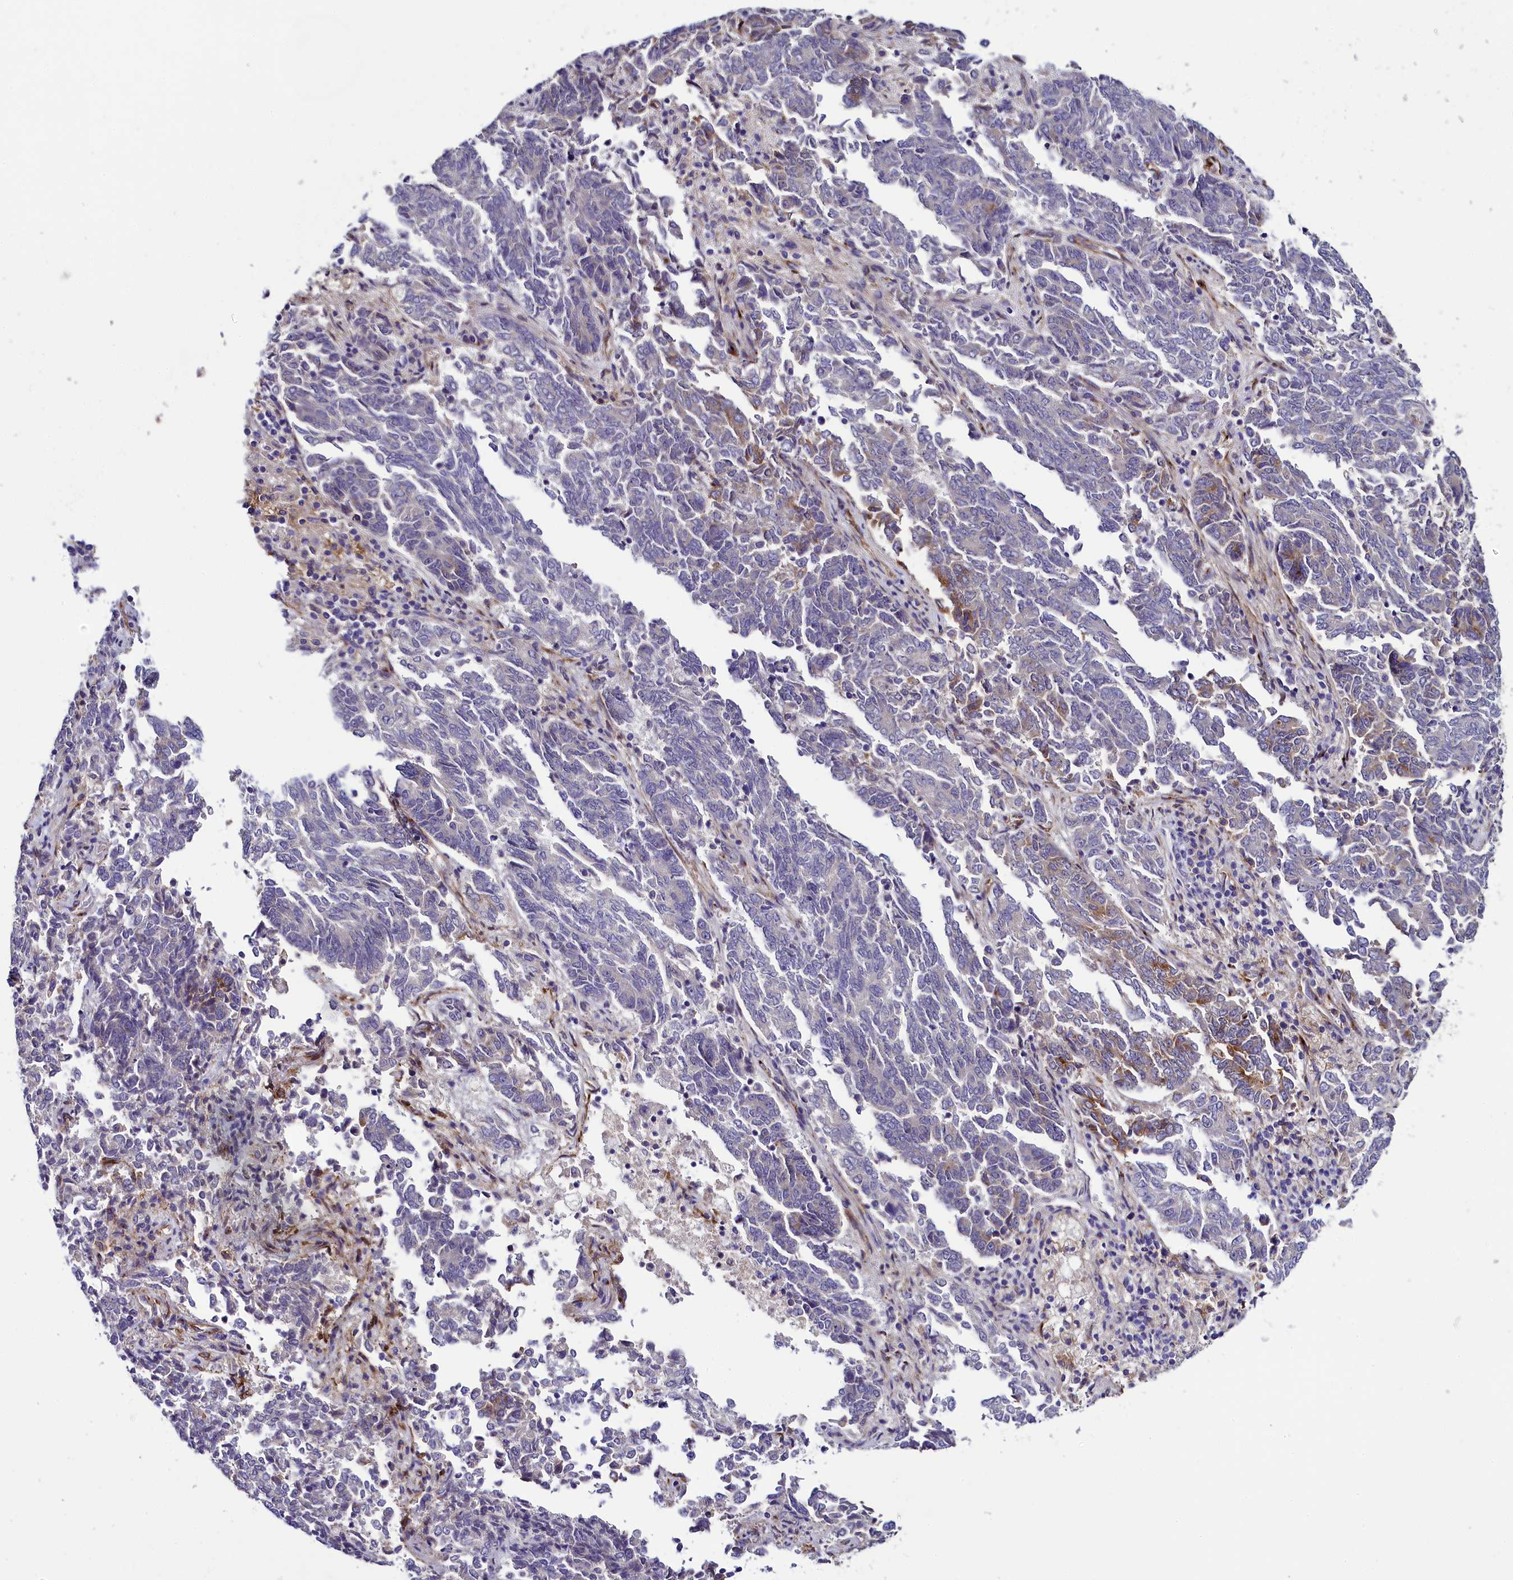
{"staining": {"intensity": "weak", "quantity": "<25%", "location": "cytoplasmic/membranous"}, "tissue": "endometrial cancer", "cell_type": "Tumor cells", "image_type": "cancer", "snomed": [{"axis": "morphology", "description": "Adenocarcinoma, NOS"}, {"axis": "topography", "description": "Endometrium"}], "caption": "A high-resolution micrograph shows IHC staining of adenocarcinoma (endometrial), which demonstrates no significant expression in tumor cells.", "gene": "MRC2", "patient": {"sex": "female", "age": 80}}